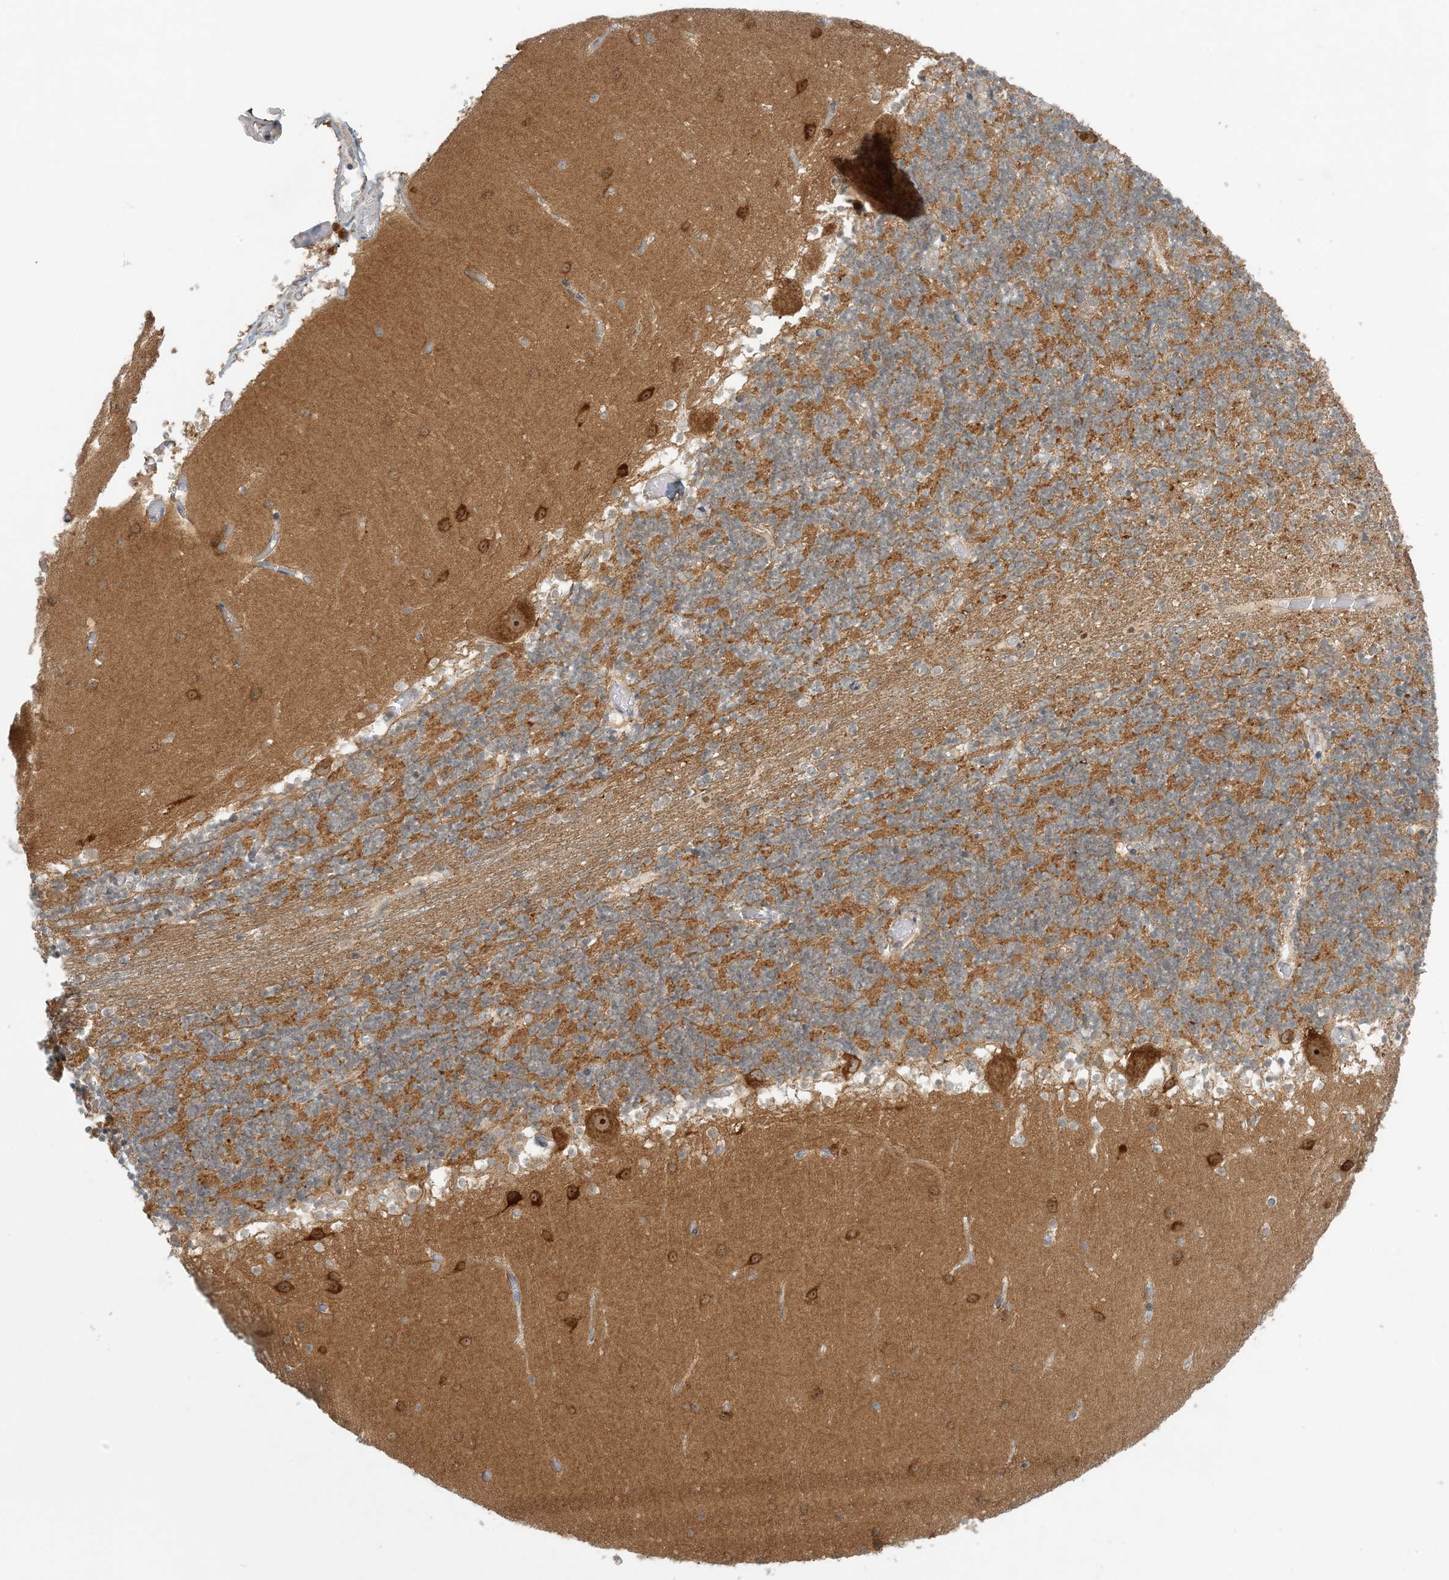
{"staining": {"intensity": "moderate", "quantity": "25%-75%", "location": "cytoplasmic/membranous"}, "tissue": "cerebellum", "cell_type": "Cells in granular layer", "image_type": "normal", "snomed": [{"axis": "morphology", "description": "Normal tissue, NOS"}, {"axis": "topography", "description": "Cerebellum"}], "caption": "The immunohistochemical stain highlights moderate cytoplasmic/membranous positivity in cells in granular layer of normal cerebellum. (brown staining indicates protein expression, while blue staining denotes nuclei).", "gene": "OBI1", "patient": {"sex": "female", "age": 28}}